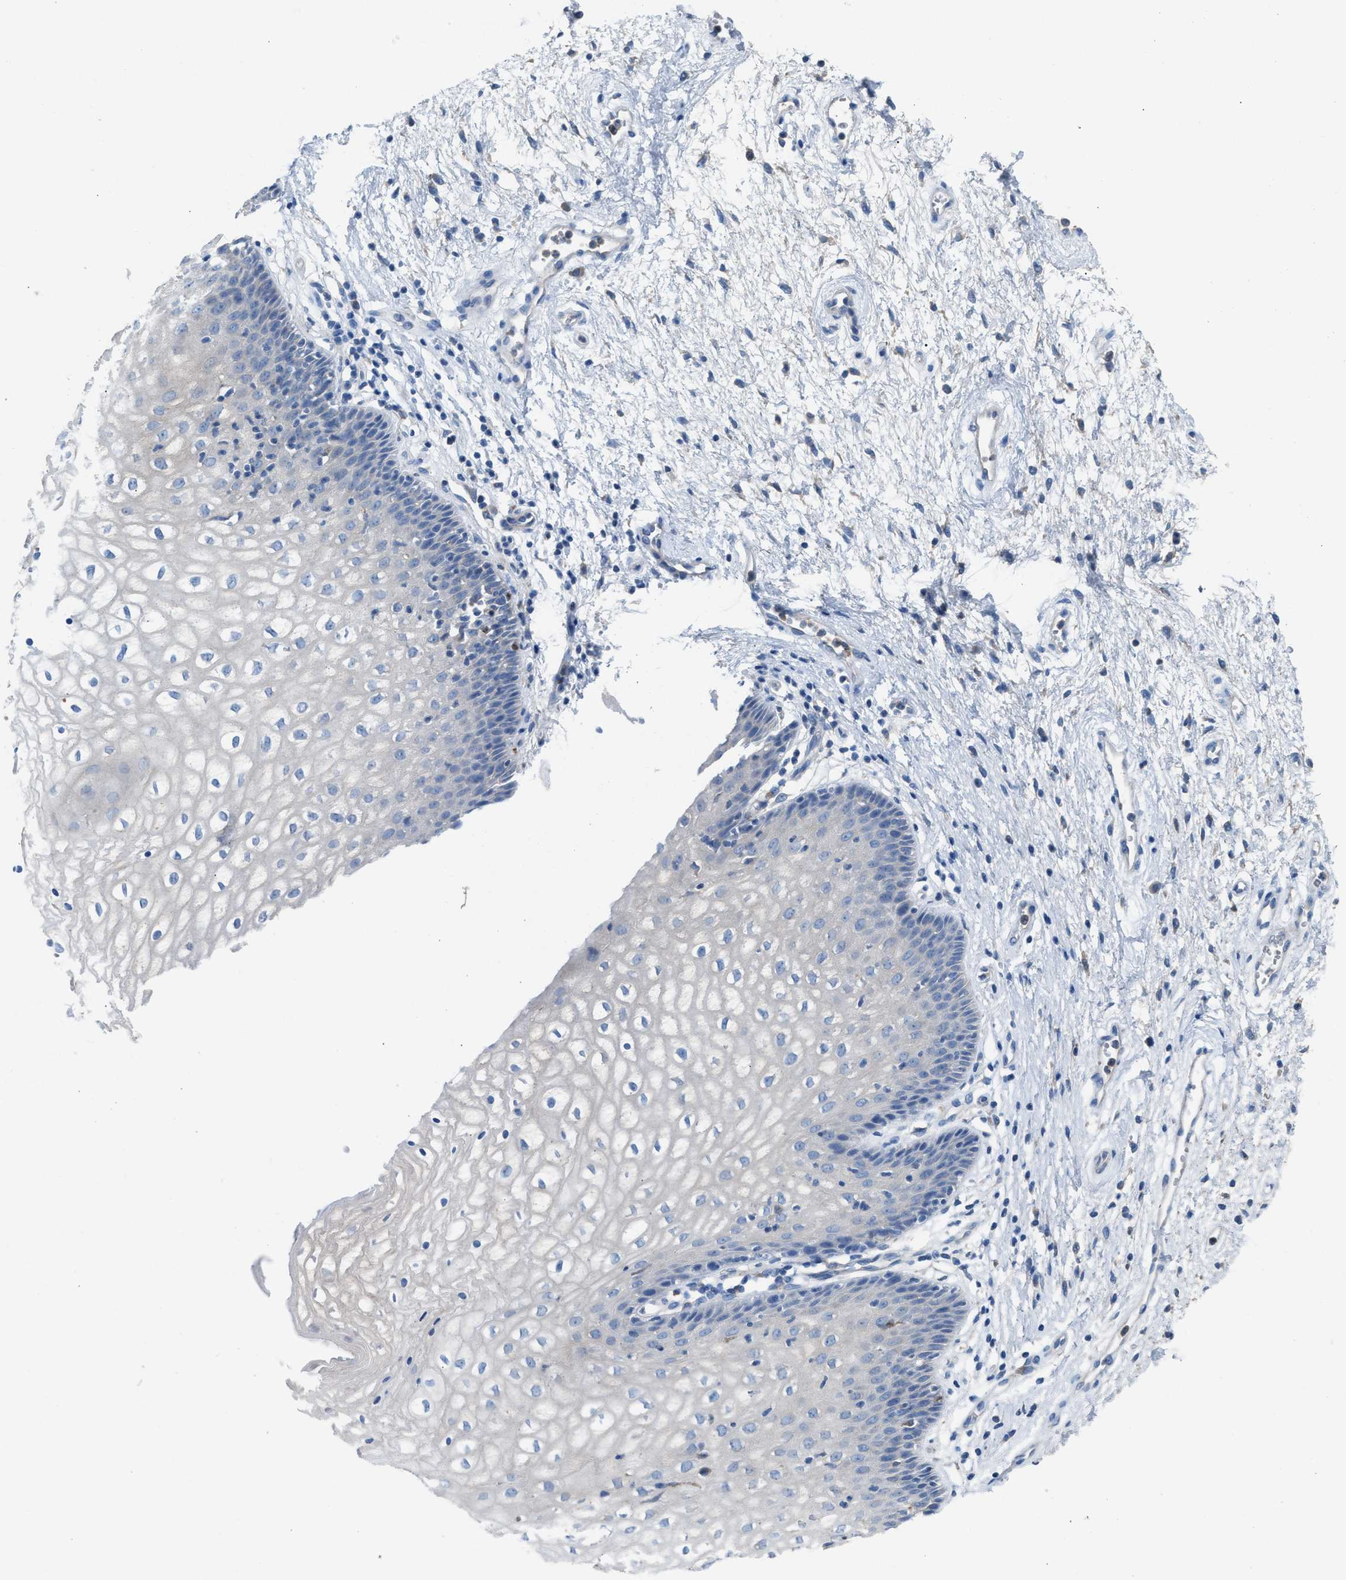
{"staining": {"intensity": "negative", "quantity": "none", "location": "none"}, "tissue": "vagina", "cell_type": "Squamous epithelial cells", "image_type": "normal", "snomed": [{"axis": "morphology", "description": "Normal tissue, NOS"}, {"axis": "topography", "description": "Vagina"}], "caption": "Immunohistochemical staining of normal vagina demonstrates no significant positivity in squamous epithelial cells.", "gene": "AOAH", "patient": {"sex": "female", "age": 34}}